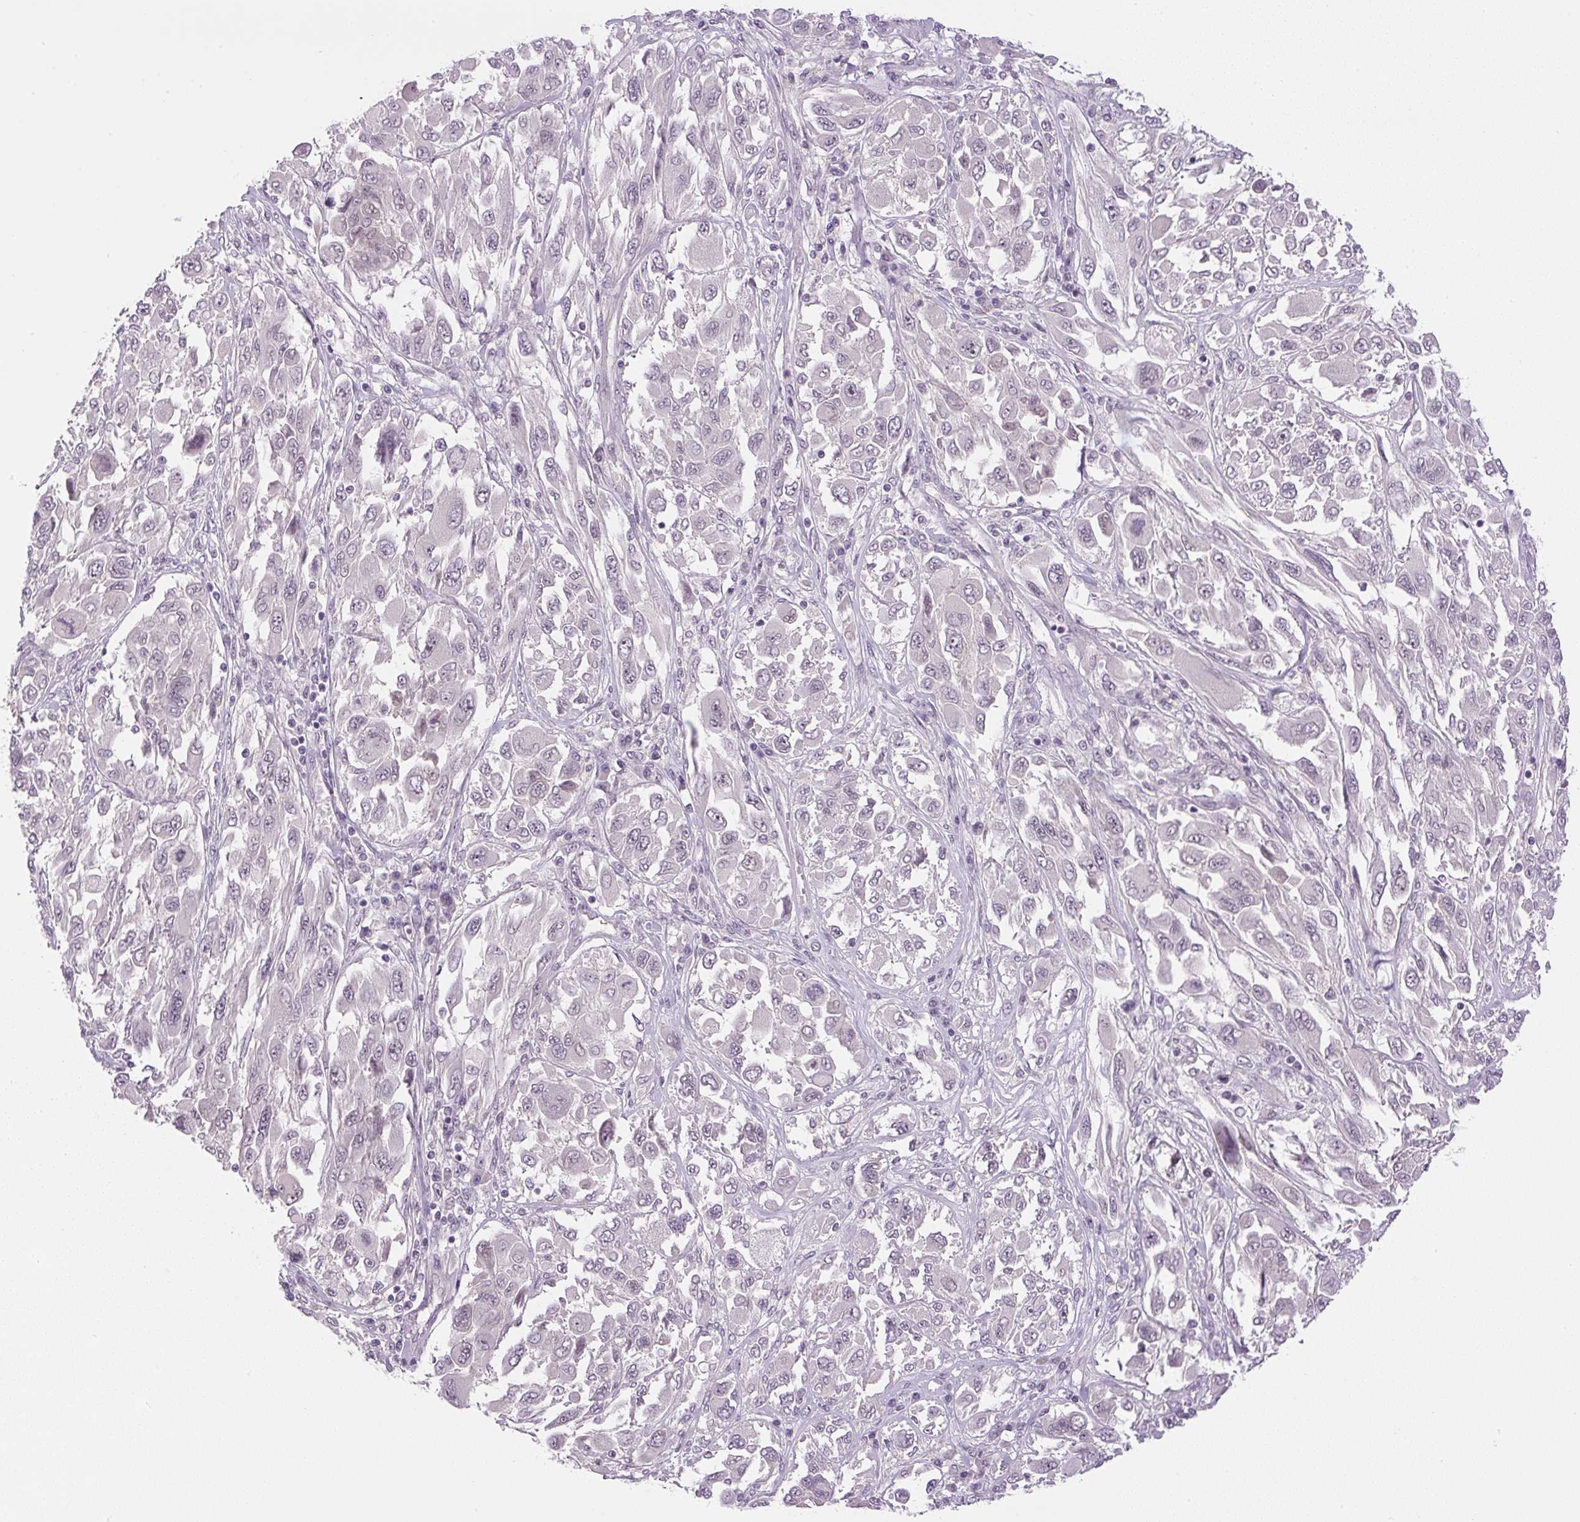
{"staining": {"intensity": "negative", "quantity": "none", "location": "none"}, "tissue": "melanoma", "cell_type": "Tumor cells", "image_type": "cancer", "snomed": [{"axis": "morphology", "description": "Malignant melanoma, NOS"}, {"axis": "topography", "description": "Skin"}], "caption": "IHC histopathology image of melanoma stained for a protein (brown), which exhibits no staining in tumor cells.", "gene": "SGF29", "patient": {"sex": "female", "age": 91}}